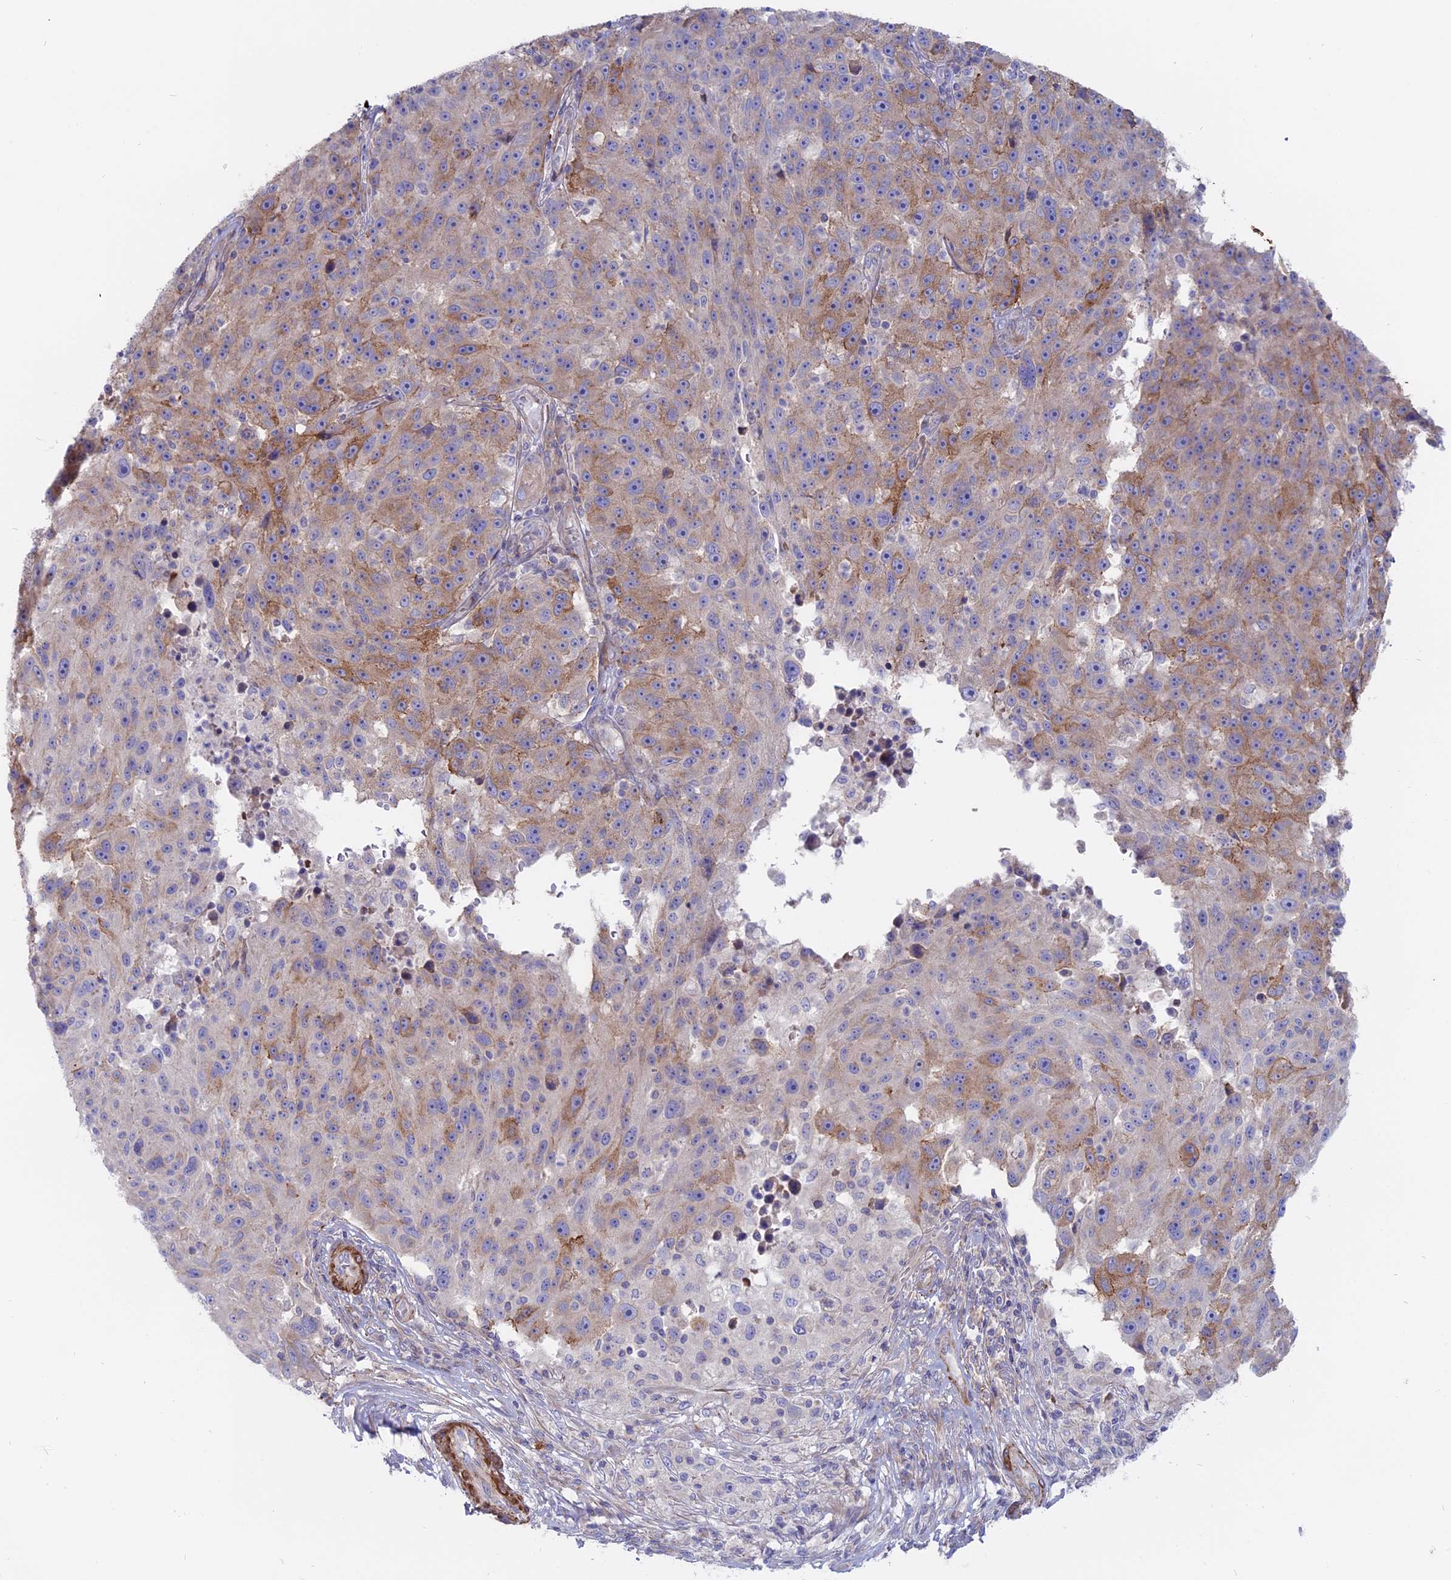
{"staining": {"intensity": "weak", "quantity": "25%-75%", "location": "cytoplasmic/membranous"}, "tissue": "melanoma", "cell_type": "Tumor cells", "image_type": "cancer", "snomed": [{"axis": "morphology", "description": "Malignant melanoma, NOS"}, {"axis": "topography", "description": "Skin"}], "caption": "Weak cytoplasmic/membranous positivity is identified in approximately 25%-75% of tumor cells in melanoma.", "gene": "MYO5B", "patient": {"sex": "male", "age": 53}}